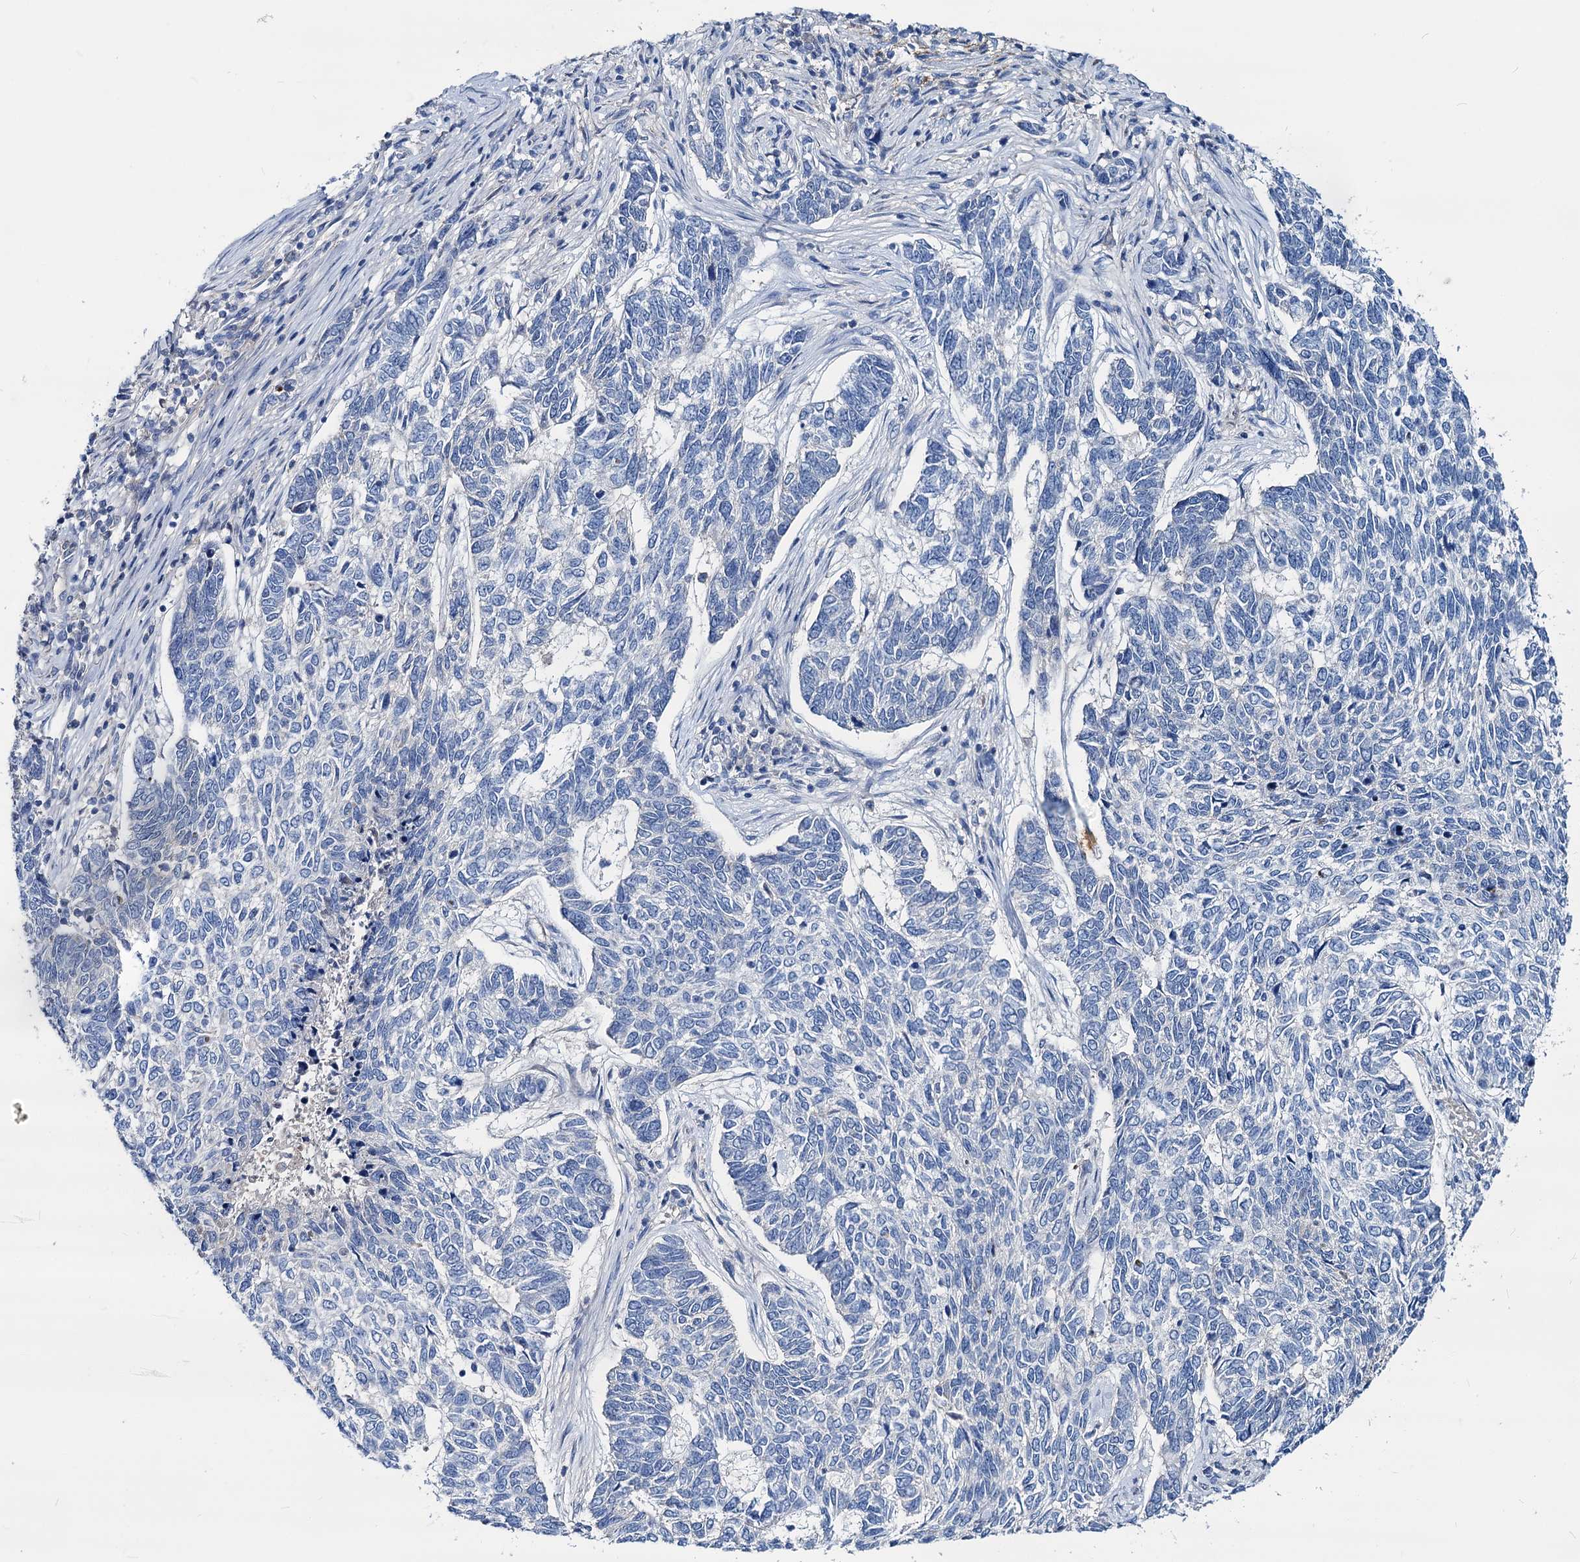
{"staining": {"intensity": "negative", "quantity": "none", "location": "none"}, "tissue": "skin cancer", "cell_type": "Tumor cells", "image_type": "cancer", "snomed": [{"axis": "morphology", "description": "Basal cell carcinoma"}, {"axis": "topography", "description": "Skin"}], "caption": "Micrograph shows no significant protein staining in tumor cells of skin cancer.", "gene": "DYDC2", "patient": {"sex": "female", "age": 65}}